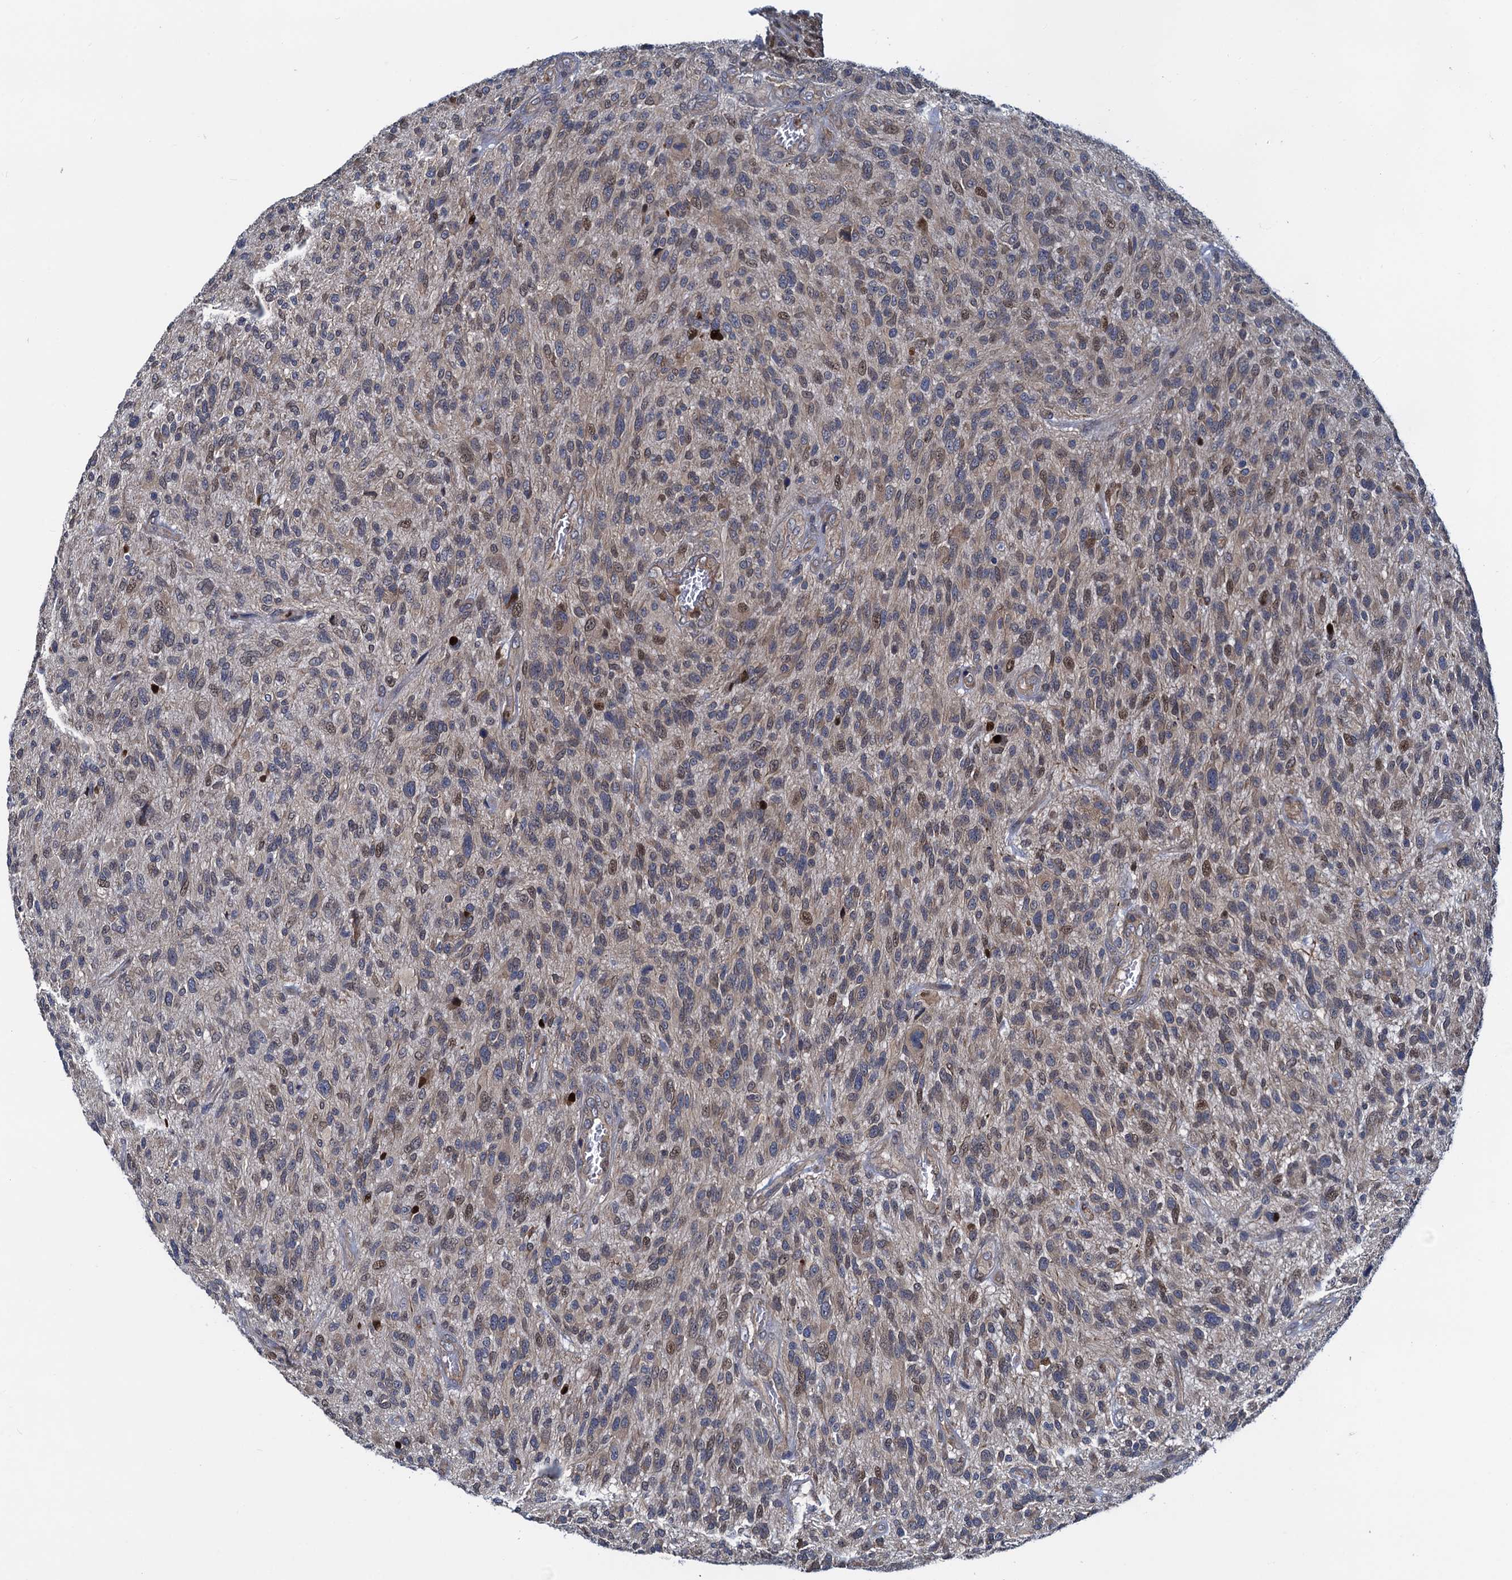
{"staining": {"intensity": "moderate", "quantity": "<25%", "location": "nuclear"}, "tissue": "glioma", "cell_type": "Tumor cells", "image_type": "cancer", "snomed": [{"axis": "morphology", "description": "Glioma, malignant, High grade"}, {"axis": "topography", "description": "Brain"}], "caption": "A histopathology image showing moderate nuclear positivity in approximately <25% of tumor cells in glioma, as visualized by brown immunohistochemical staining.", "gene": "RNF125", "patient": {"sex": "male", "age": 47}}